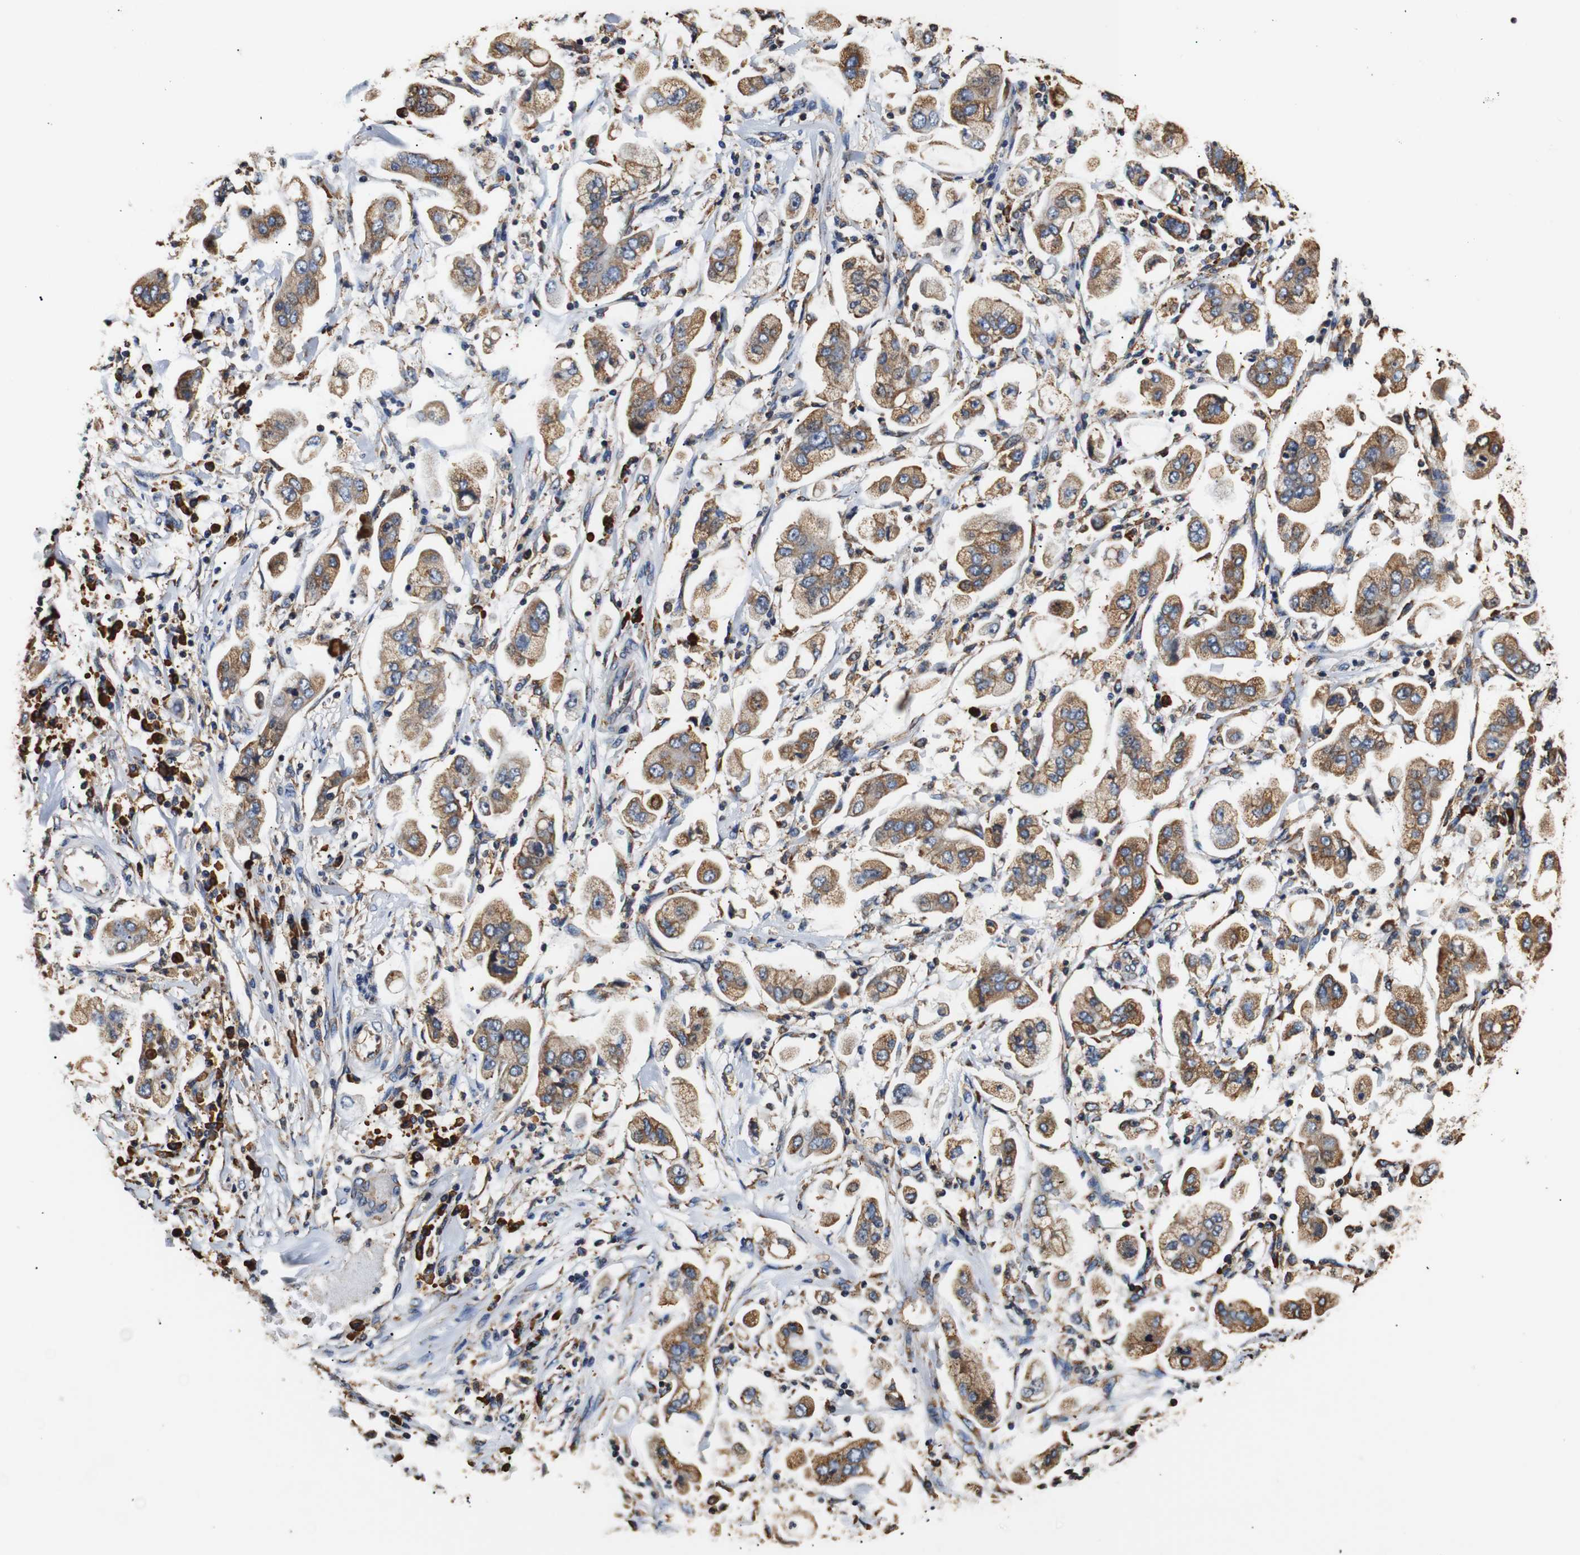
{"staining": {"intensity": "moderate", "quantity": ">75%", "location": "cytoplasmic/membranous"}, "tissue": "stomach cancer", "cell_type": "Tumor cells", "image_type": "cancer", "snomed": [{"axis": "morphology", "description": "Adenocarcinoma, NOS"}, {"axis": "topography", "description": "Stomach"}], "caption": "Brown immunohistochemical staining in adenocarcinoma (stomach) exhibits moderate cytoplasmic/membranous staining in approximately >75% of tumor cells.", "gene": "HHIP", "patient": {"sex": "male", "age": 62}}